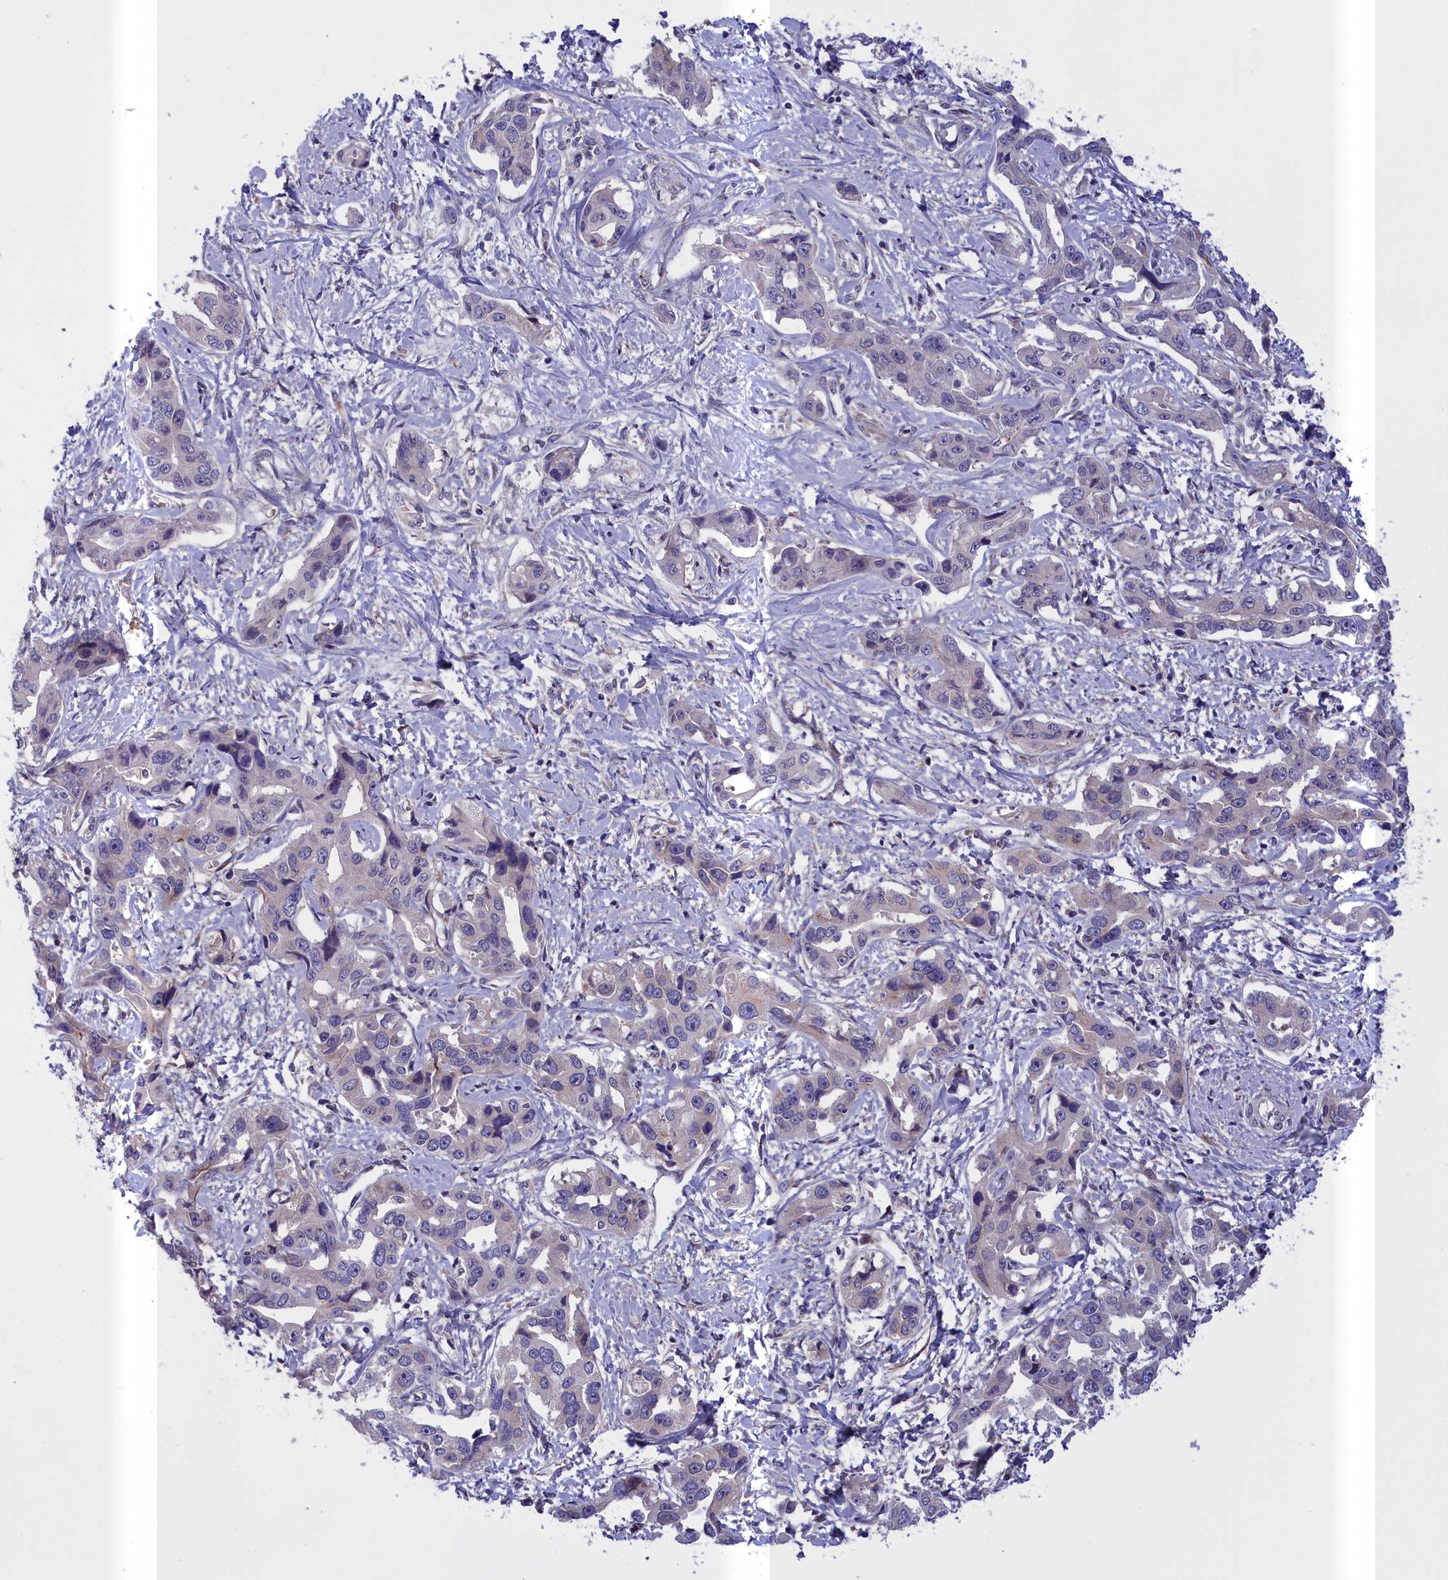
{"staining": {"intensity": "negative", "quantity": "none", "location": "none"}, "tissue": "liver cancer", "cell_type": "Tumor cells", "image_type": "cancer", "snomed": [{"axis": "morphology", "description": "Cholangiocarcinoma"}, {"axis": "topography", "description": "Liver"}], "caption": "The histopathology image demonstrates no significant expression in tumor cells of cholangiocarcinoma (liver).", "gene": "IGFALS", "patient": {"sex": "male", "age": 59}}